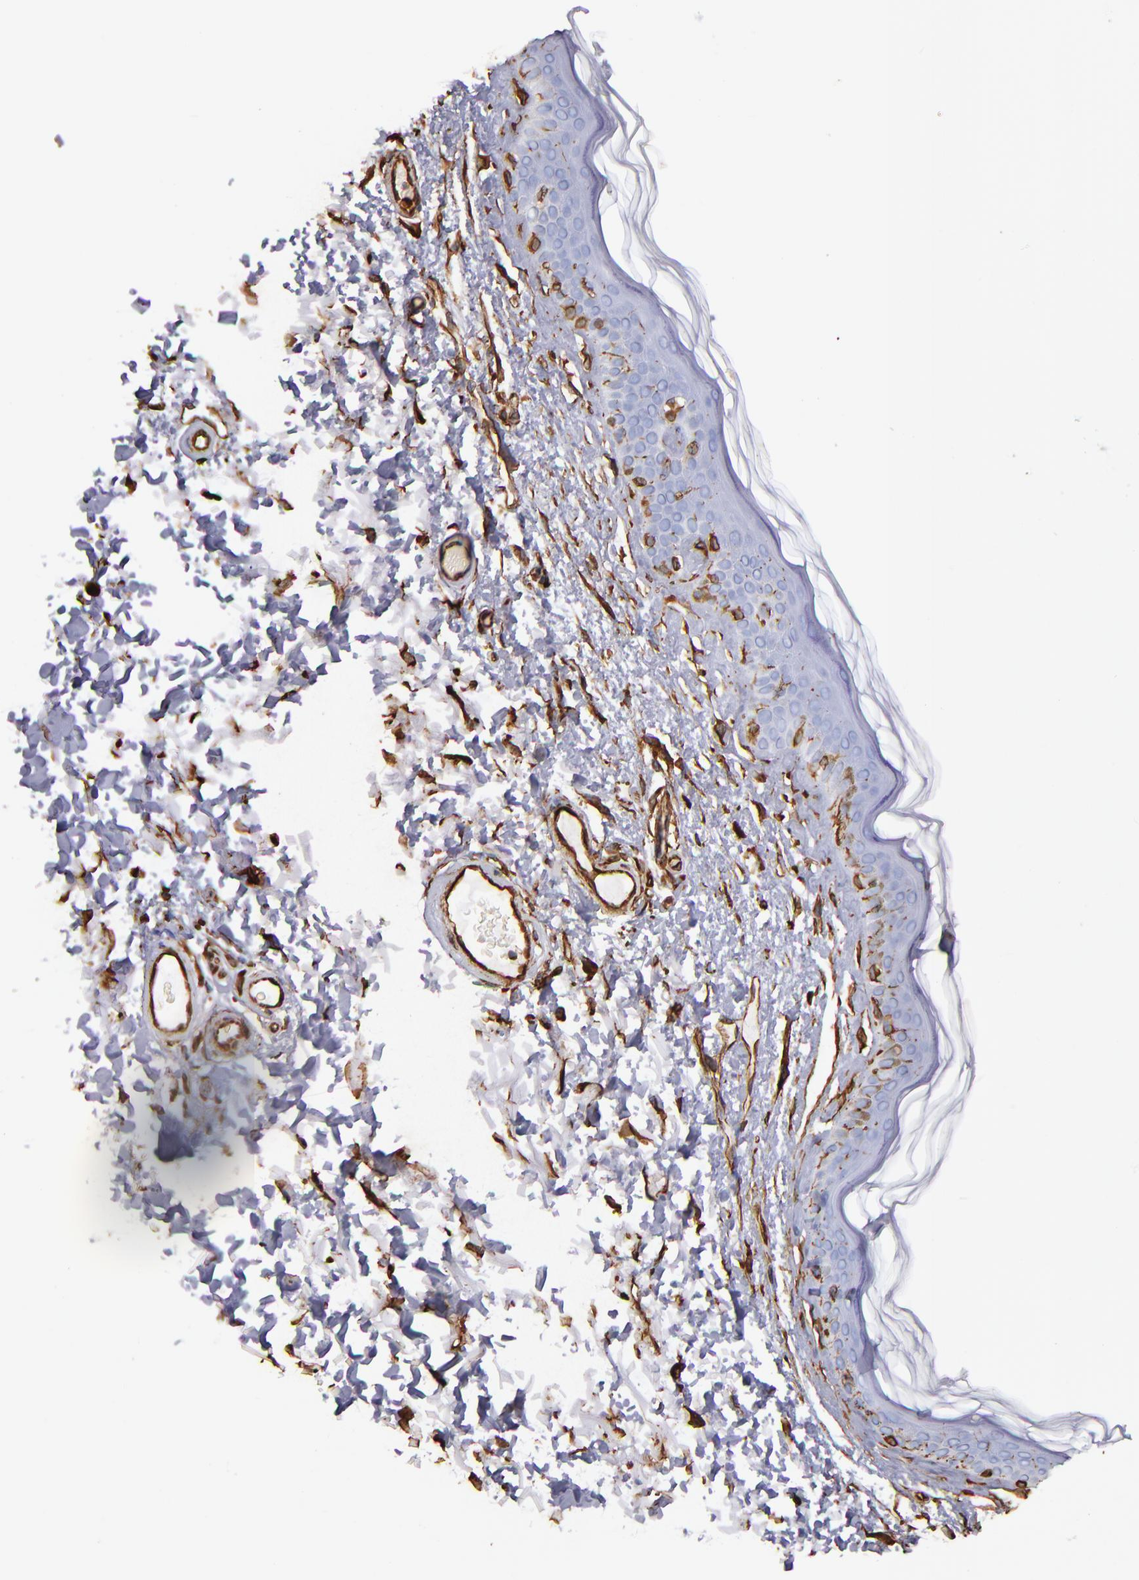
{"staining": {"intensity": "strong", "quantity": ">75%", "location": "cytoplasmic/membranous"}, "tissue": "skin", "cell_type": "Fibroblasts", "image_type": "normal", "snomed": [{"axis": "morphology", "description": "Normal tissue, NOS"}, {"axis": "topography", "description": "Skin"}], "caption": "Immunohistochemistry micrograph of unremarkable skin: skin stained using immunohistochemistry (IHC) reveals high levels of strong protein expression localized specifically in the cytoplasmic/membranous of fibroblasts, appearing as a cytoplasmic/membranous brown color.", "gene": "VIM", "patient": {"sex": "male", "age": 63}}